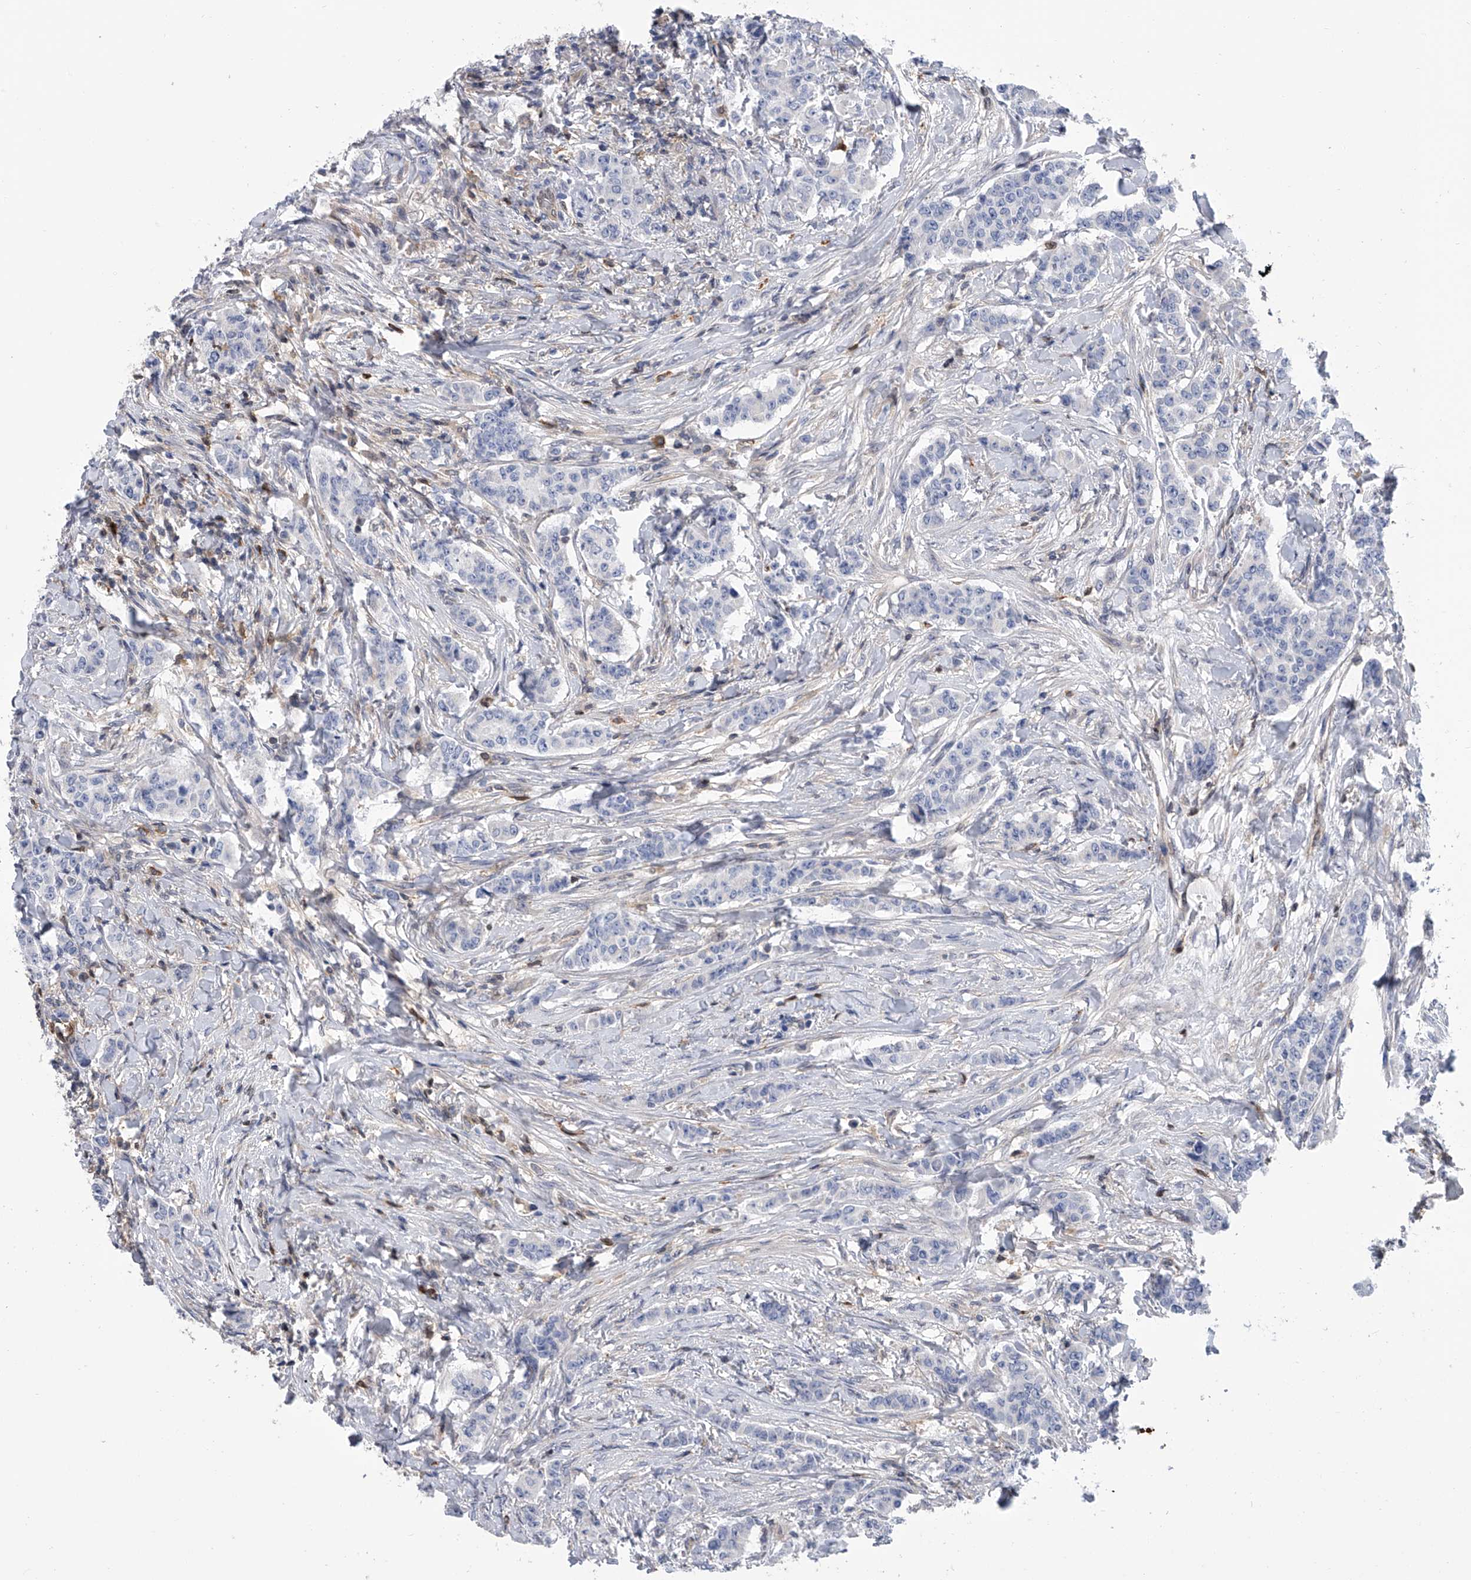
{"staining": {"intensity": "negative", "quantity": "none", "location": "none"}, "tissue": "breast cancer", "cell_type": "Tumor cells", "image_type": "cancer", "snomed": [{"axis": "morphology", "description": "Duct carcinoma"}, {"axis": "topography", "description": "Breast"}], "caption": "Micrograph shows no significant protein staining in tumor cells of breast infiltrating ductal carcinoma.", "gene": "SERPINB9", "patient": {"sex": "female", "age": 40}}